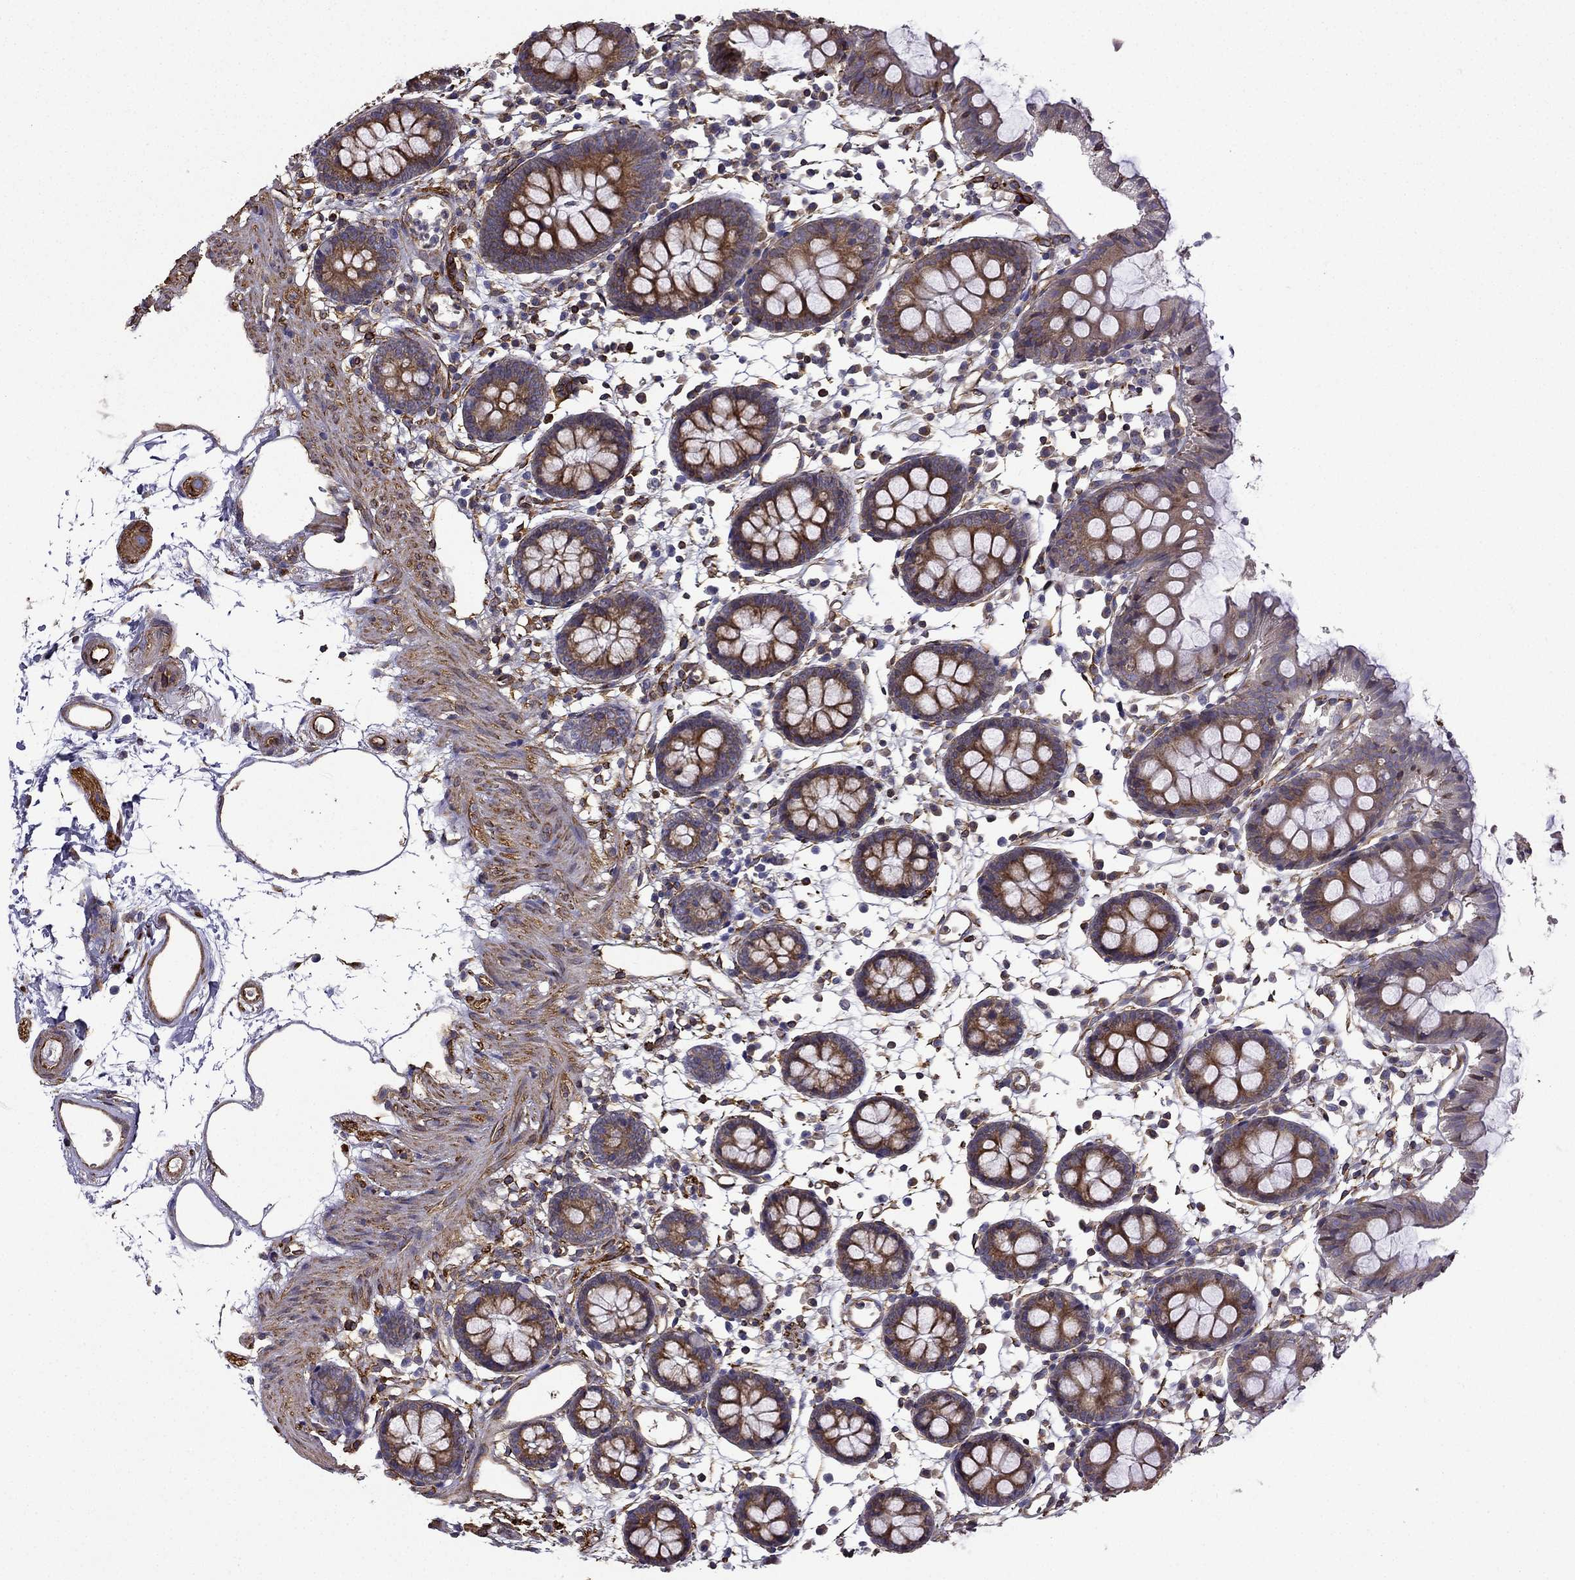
{"staining": {"intensity": "strong", "quantity": ">75%", "location": "cytoplasmic/membranous"}, "tissue": "colon", "cell_type": "Endothelial cells", "image_type": "normal", "snomed": [{"axis": "morphology", "description": "Normal tissue, NOS"}, {"axis": "topography", "description": "Colon"}], "caption": "Strong cytoplasmic/membranous protein staining is identified in approximately >75% of endothelial cells in colon. (Stains: DAB in brown, nuclei in blue, Microscopy: brightfield microscopy at high magnification).", "gene": "MAP4", "patient": {"sex": "female", "age": 84}}